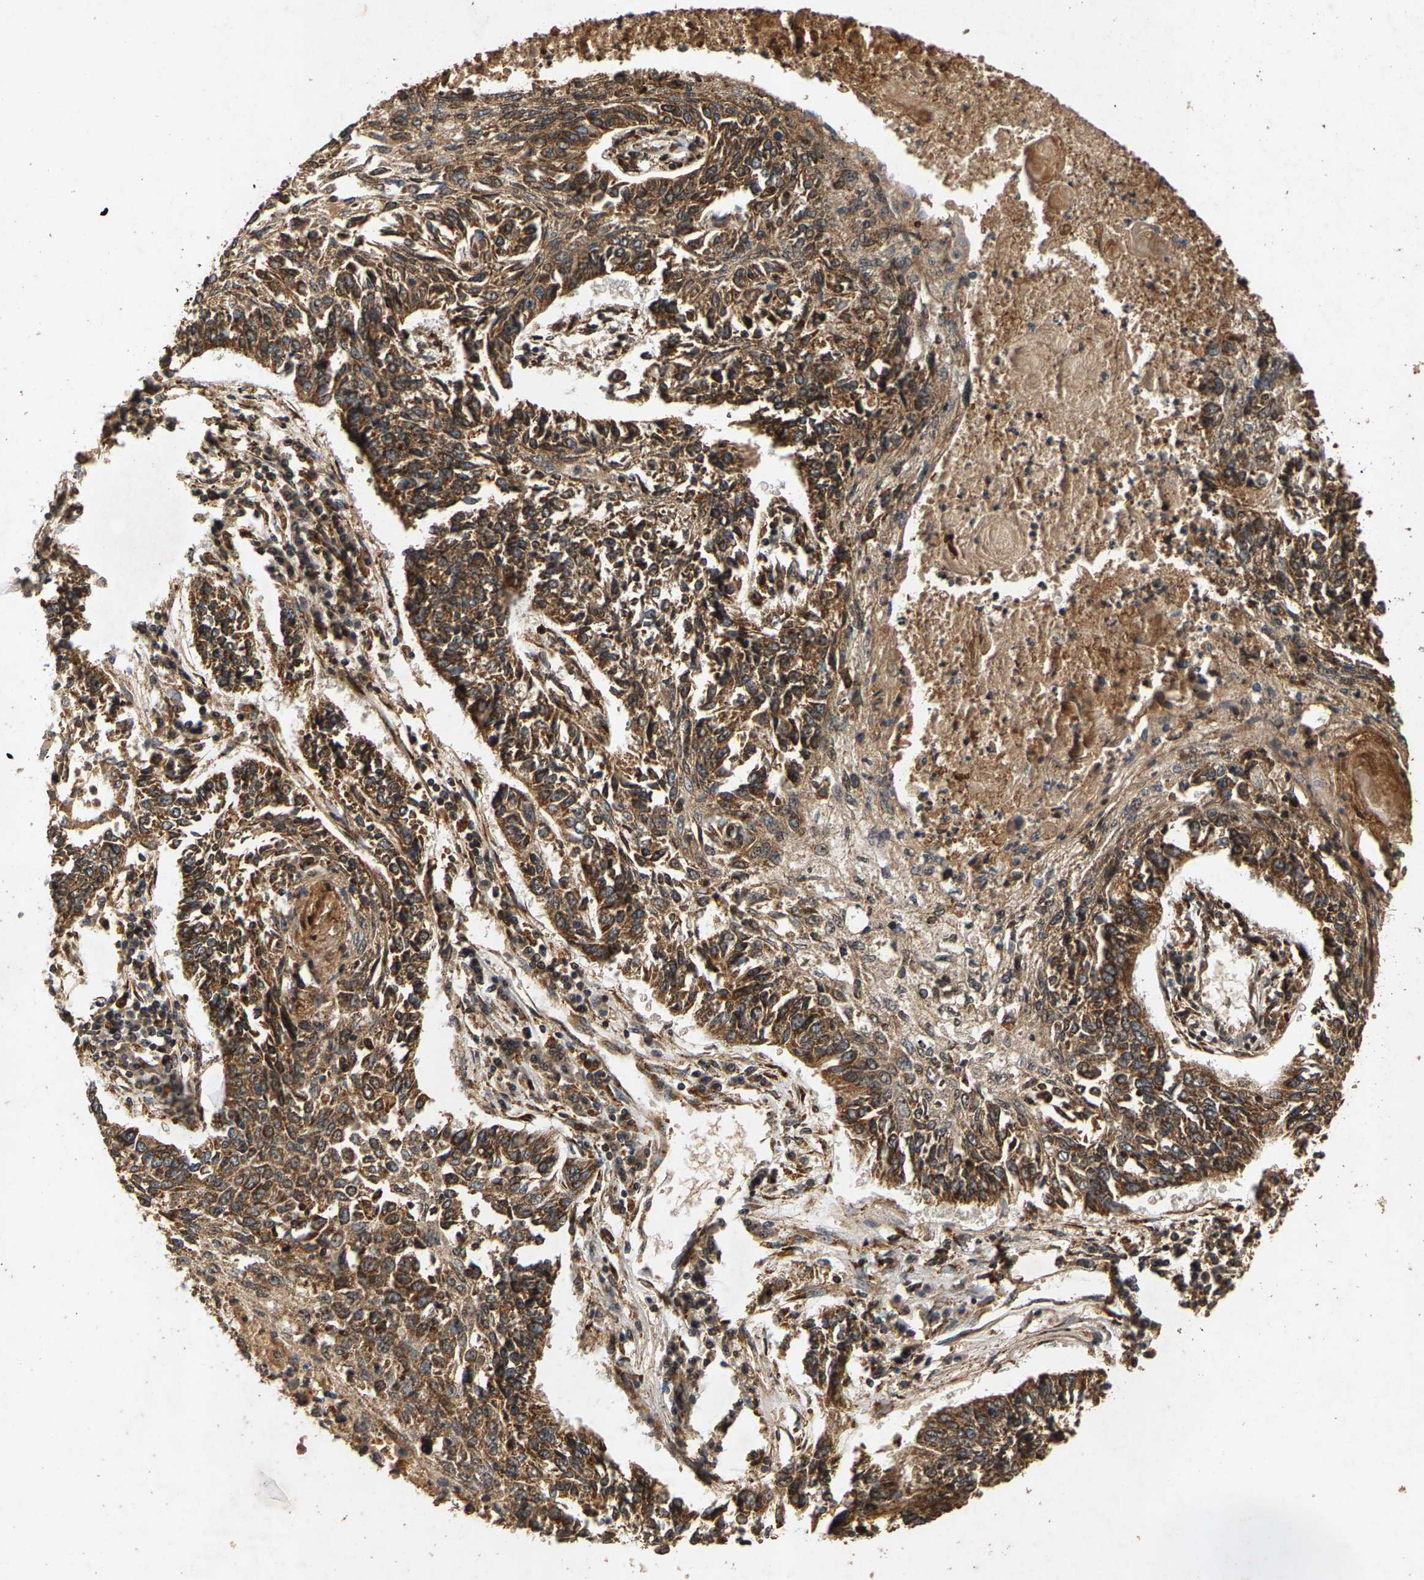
{"staining": {"intensity": "moderate", "quantity": ">75%", "location": "cytoplasmic/membranous"}, "tissue": "lung cancer", "cell_type": "Tumor cells", "image_type": "cancer", "snomed": [{"axis": "morphology", "description": "Normal tissue, NOS"}, {"axis": "morphology", "description": "Squamous cell carcinoma, NOS"}, {"axis": "topography", "description": "Cartilage tissue"}, {"axis": "topography", "description": "Bronchus"}, {"axis": "topography", "description": "Lung"}], "caption": "Lung cancer was stained to show a protein in brown. There is medium levels of moderate cytoplasmic/membranous positivity in approximately >75% of tumor cells.", "gene": "CIDEC", "patient": {"sex": "female", "age": 49}}